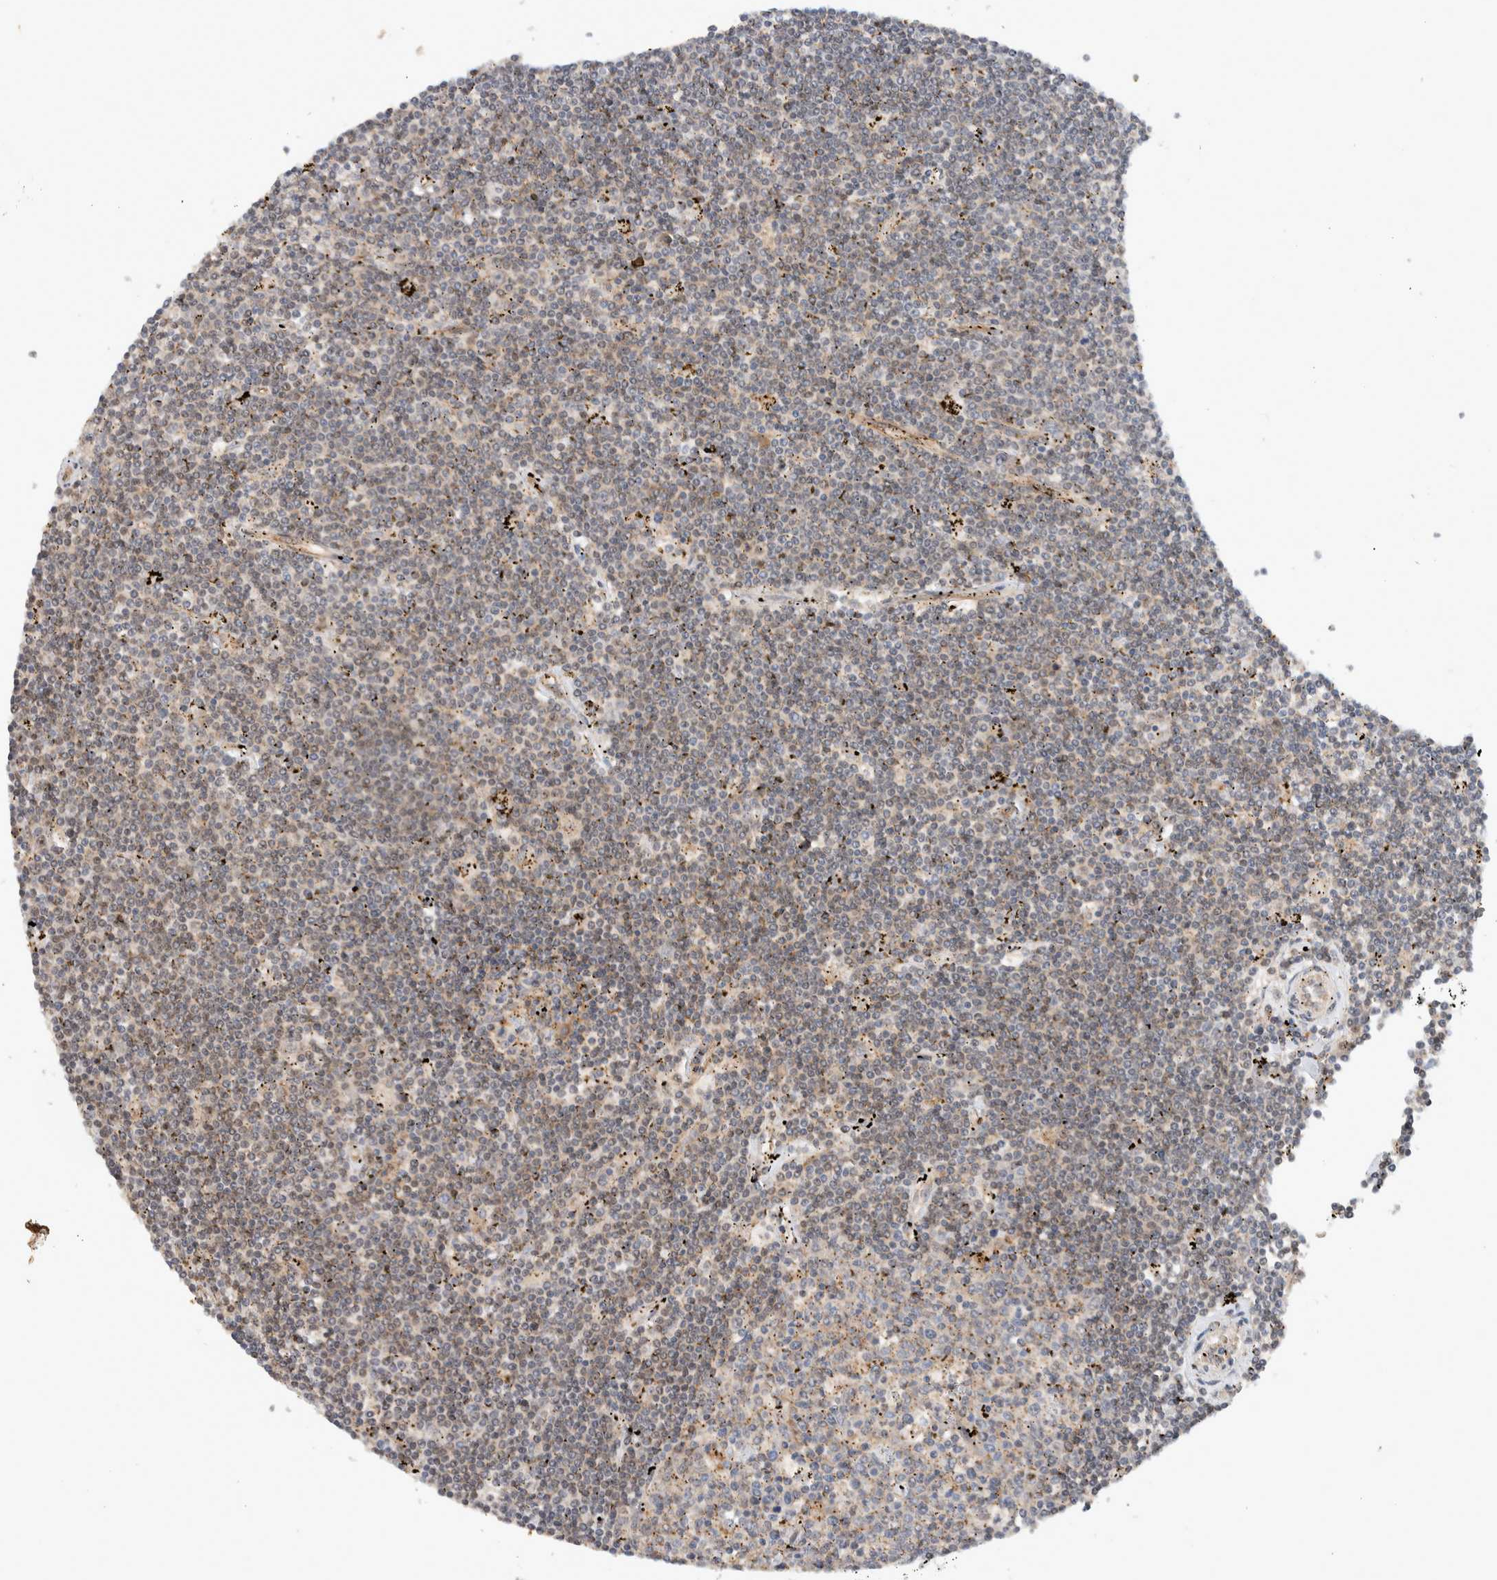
{"staining": {"intensity": "negative", "quantity": "none", "location": "none"}, "tissue": "lymphoma", "cell_type": "Tumor cells", "image_type": "cancer", "snomed": [{"axis": "morphology", "description": "Malignant lymphoma, non-Hodgkin's type, Low grade"}, {"axis": "topography", "description": "Spleen"}], "caption": "Histopathology image shows no protein positivity in tumor cells of low-grade malignant lymphoma, non-Hodgkin's type tissue.", "gene": "DEPTOR", "patient": {"sex": "male", "age": 76}}